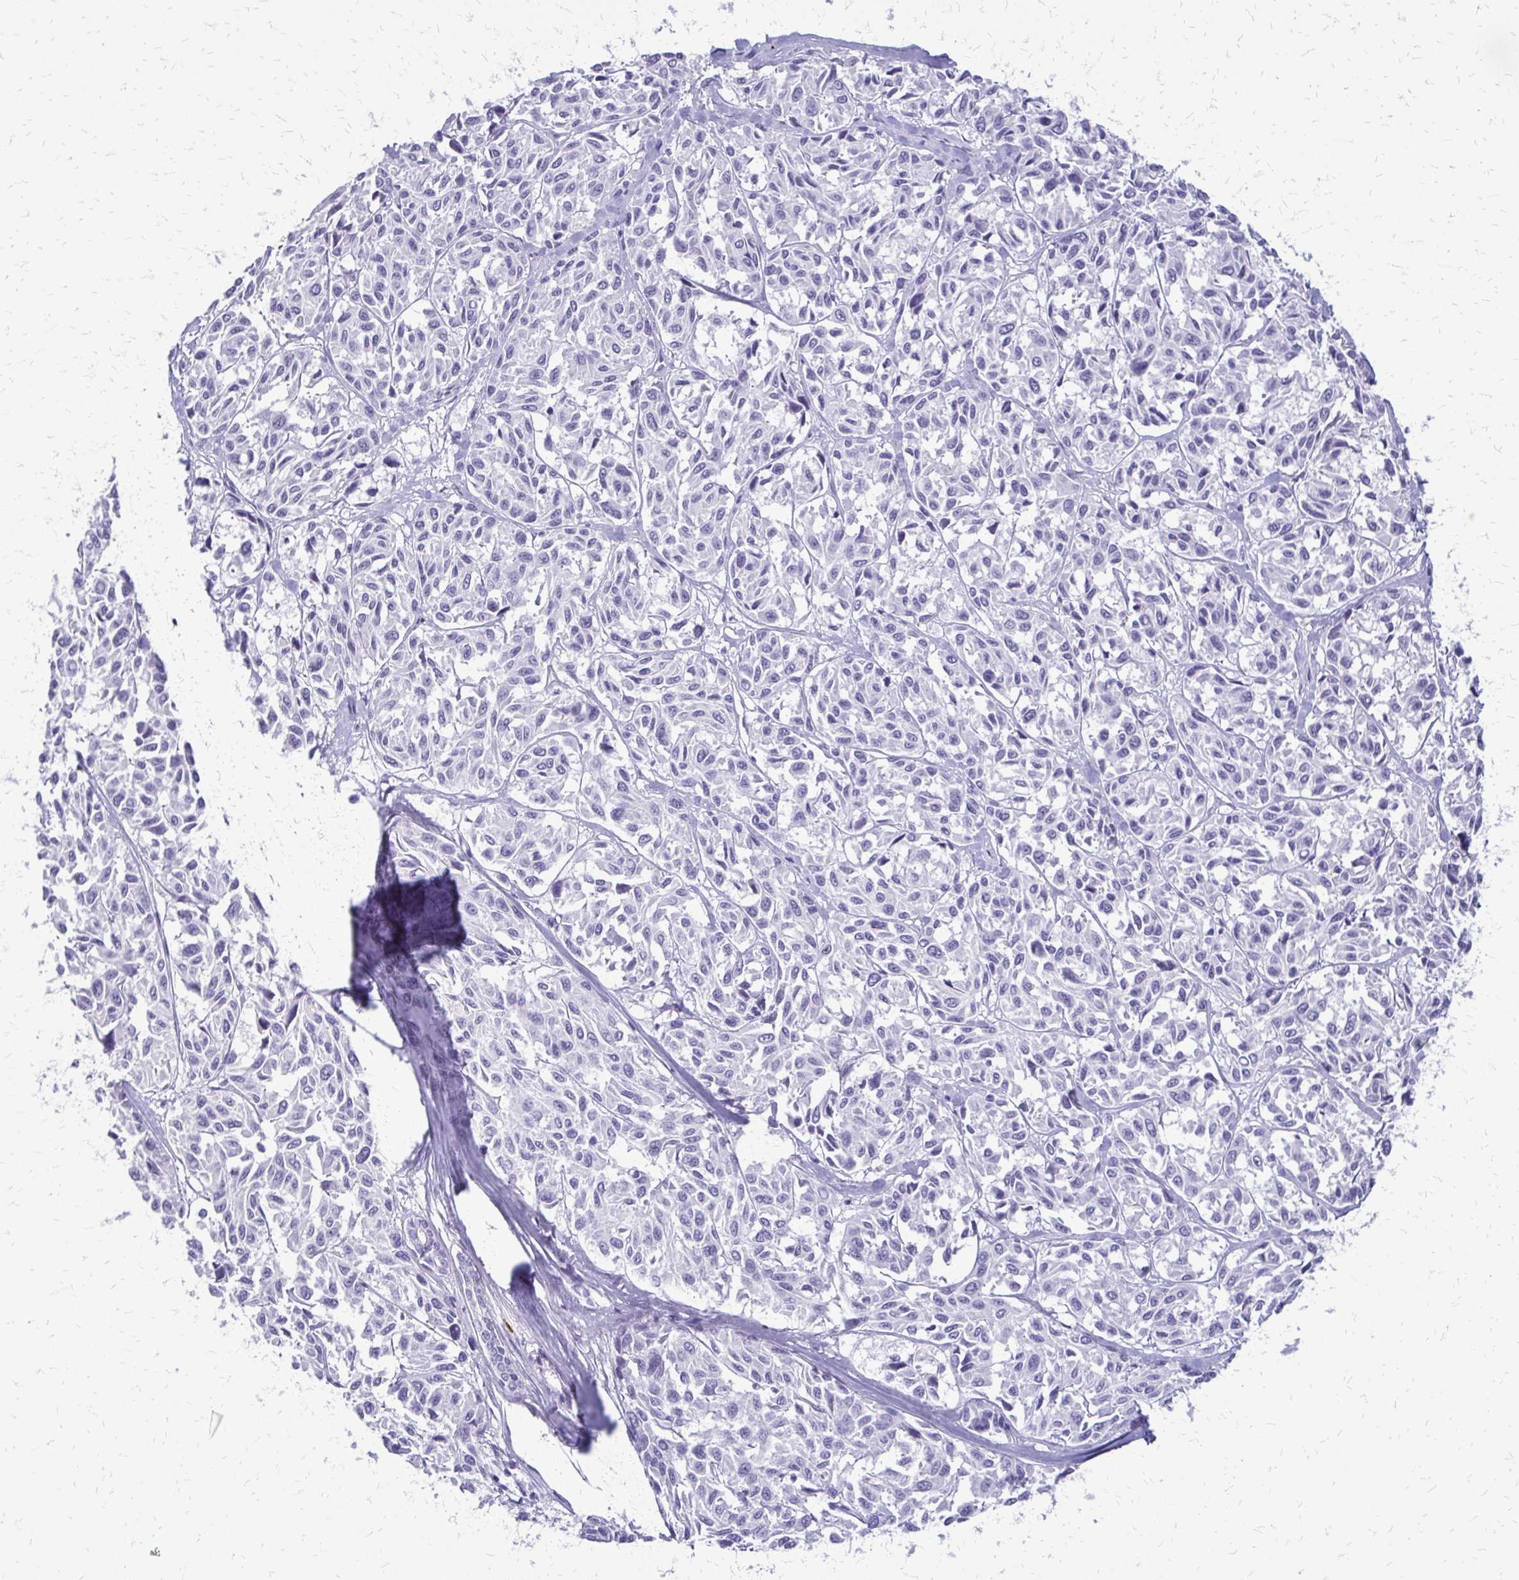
{"staining": {"intensity": "negative", "quantity": "none", "location": "none"}, "tissue": "melanoma", "cell_type": "Tumor cells", "image_type": "cancer", "snomed": [{"axis": "morphology", "description": "Malignant melanoma, NOS"}, {"axis": "topography", "description": "Skin"}], "caption": "The photomicrograph exhibits no significant staining in tumor cells of malignant melanoma.", "gene": "FAM162B", "patient": {"sex": "female", "age": 66}}